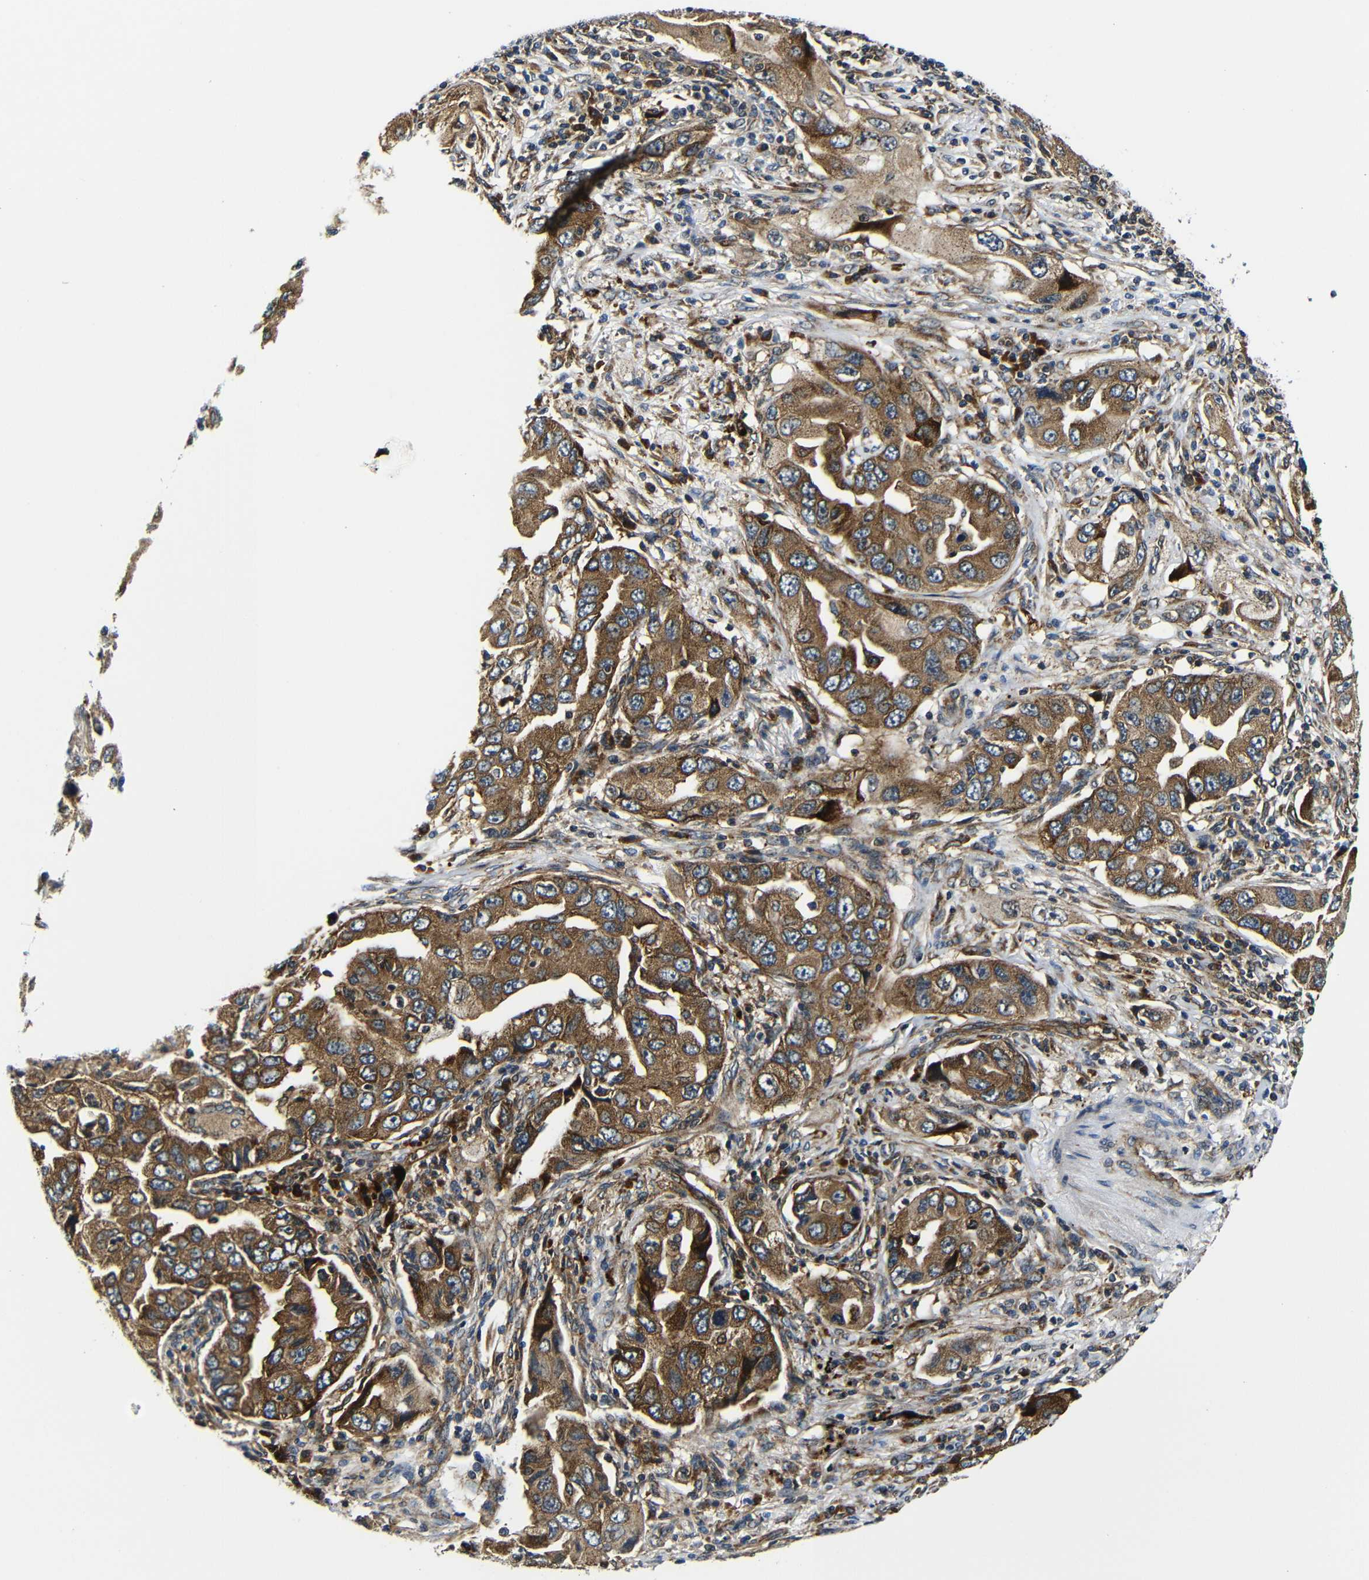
{"staining": {"intensity": "moderate", "quantity": ">75%", "location": "cytoplasmic/membranous"}, "tissue": "lung cancer", "cell_type": "Tumor cells", "image_type": "cancer", "snomed": [{"axis": "morphology", "description": "Adenocarcinoma, NOS"}, {"axis": "topography", "description": "Lung"}], "caption": "Lung cancer (adenocarcinoma) tissue demonstrates moderate cytoplasmic/membranous staining in approximately >75% of tumor cells, visualized by immunohistochemistry. (Stains: DAB in brown, nuclei in blue, Microscopy: brightfield microscopy at high magnification).", "gene": "ABCE1", "patient": {"sex": "female", "age": 65}}